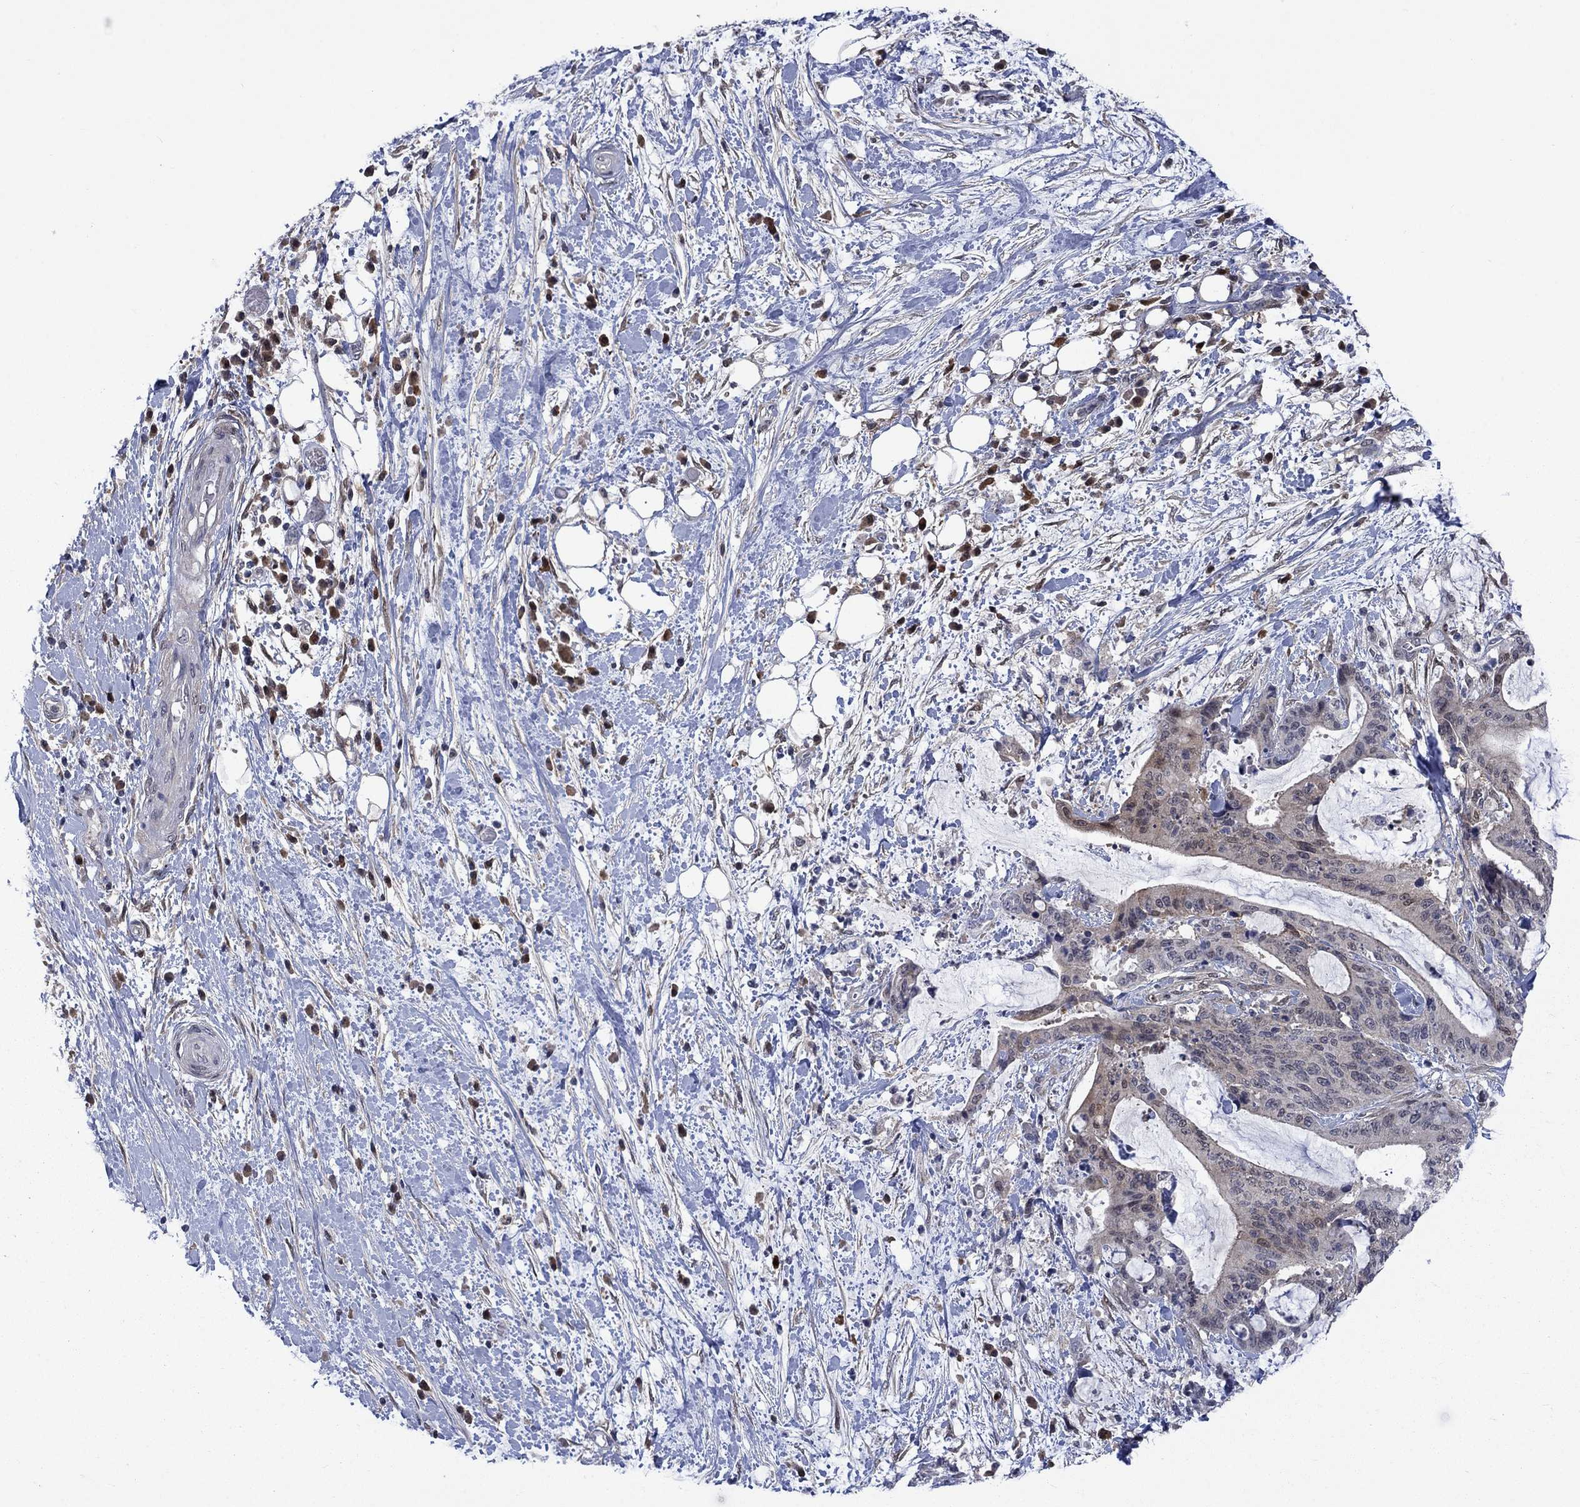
{"staining": {"intensity": "negative", "quantity": "none", "location": "none"}, "tissue": "liver cancer", "cell_type": "Tumor cells", "image_type": "cancer", "snomed": [{"axis": "morphology", "description": "Cholangiocarcinoma"}, {"axis": "topography", "description": "Liver"}], "caption": "There is no significant staining in tumor cells of cholangiocarcinoma (liver).", "gene": "CBR1", "patient": {"sex": "female", "age": 73}}